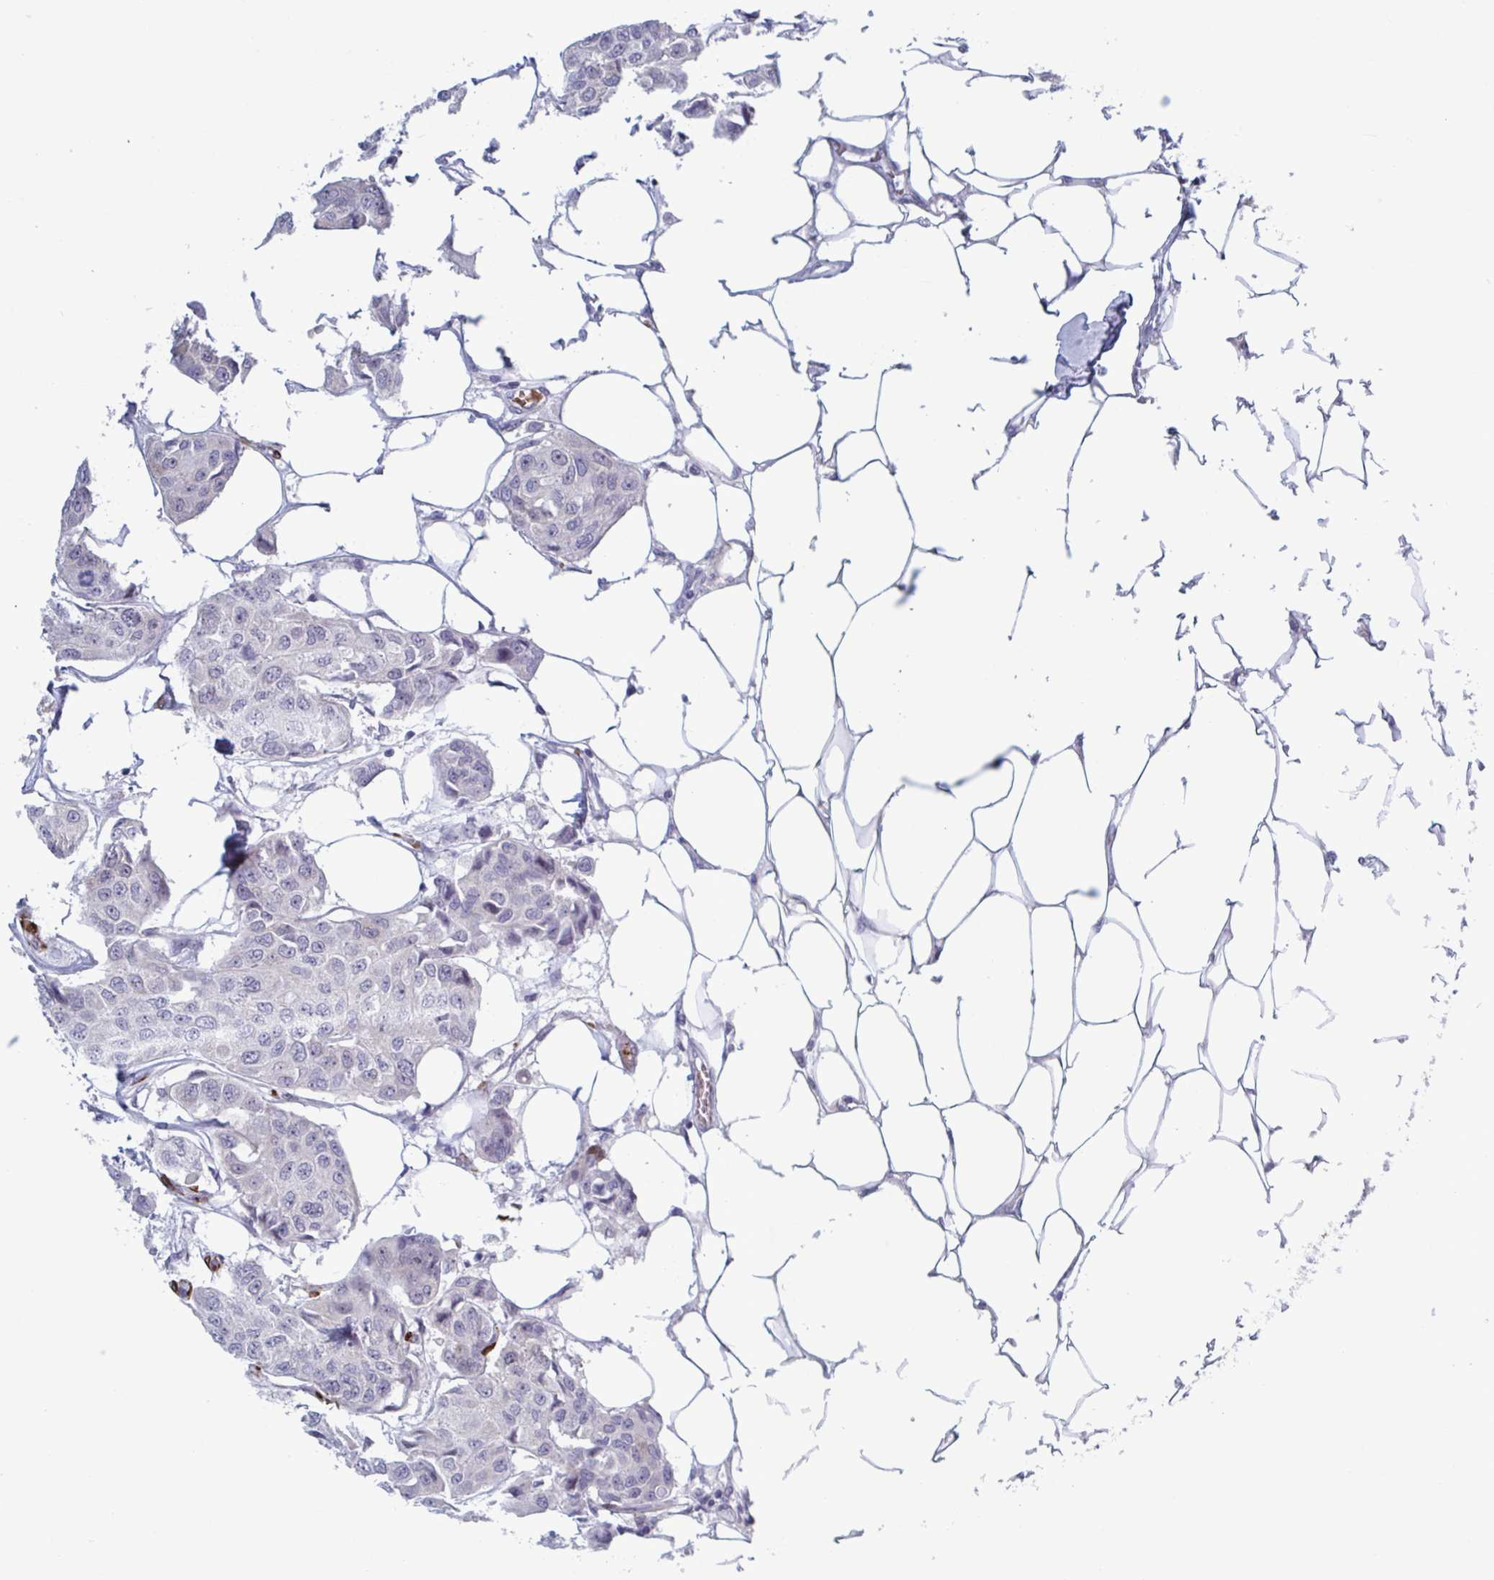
{"staining": {"intensity": "negative", "quantity": "none", "location": "none"}, "tissue": "breast cancer", "cell_type": "Tumor cells", "image_type": "cancer", "snomed": [{"axis": "morphology", "description": "Duct carcinoma"}, {"axis": "topography", "description": "Breast"}, {"axis": "topography", "description": "Lymph node"}], "caption": "This is an immunohistochemistry histopathology image of human breast infiltrating ductal carcinoma. There is no expression in tumor cells.", "gene": "HSD11B2", "patient": {"sex": "female", "age": 80}}